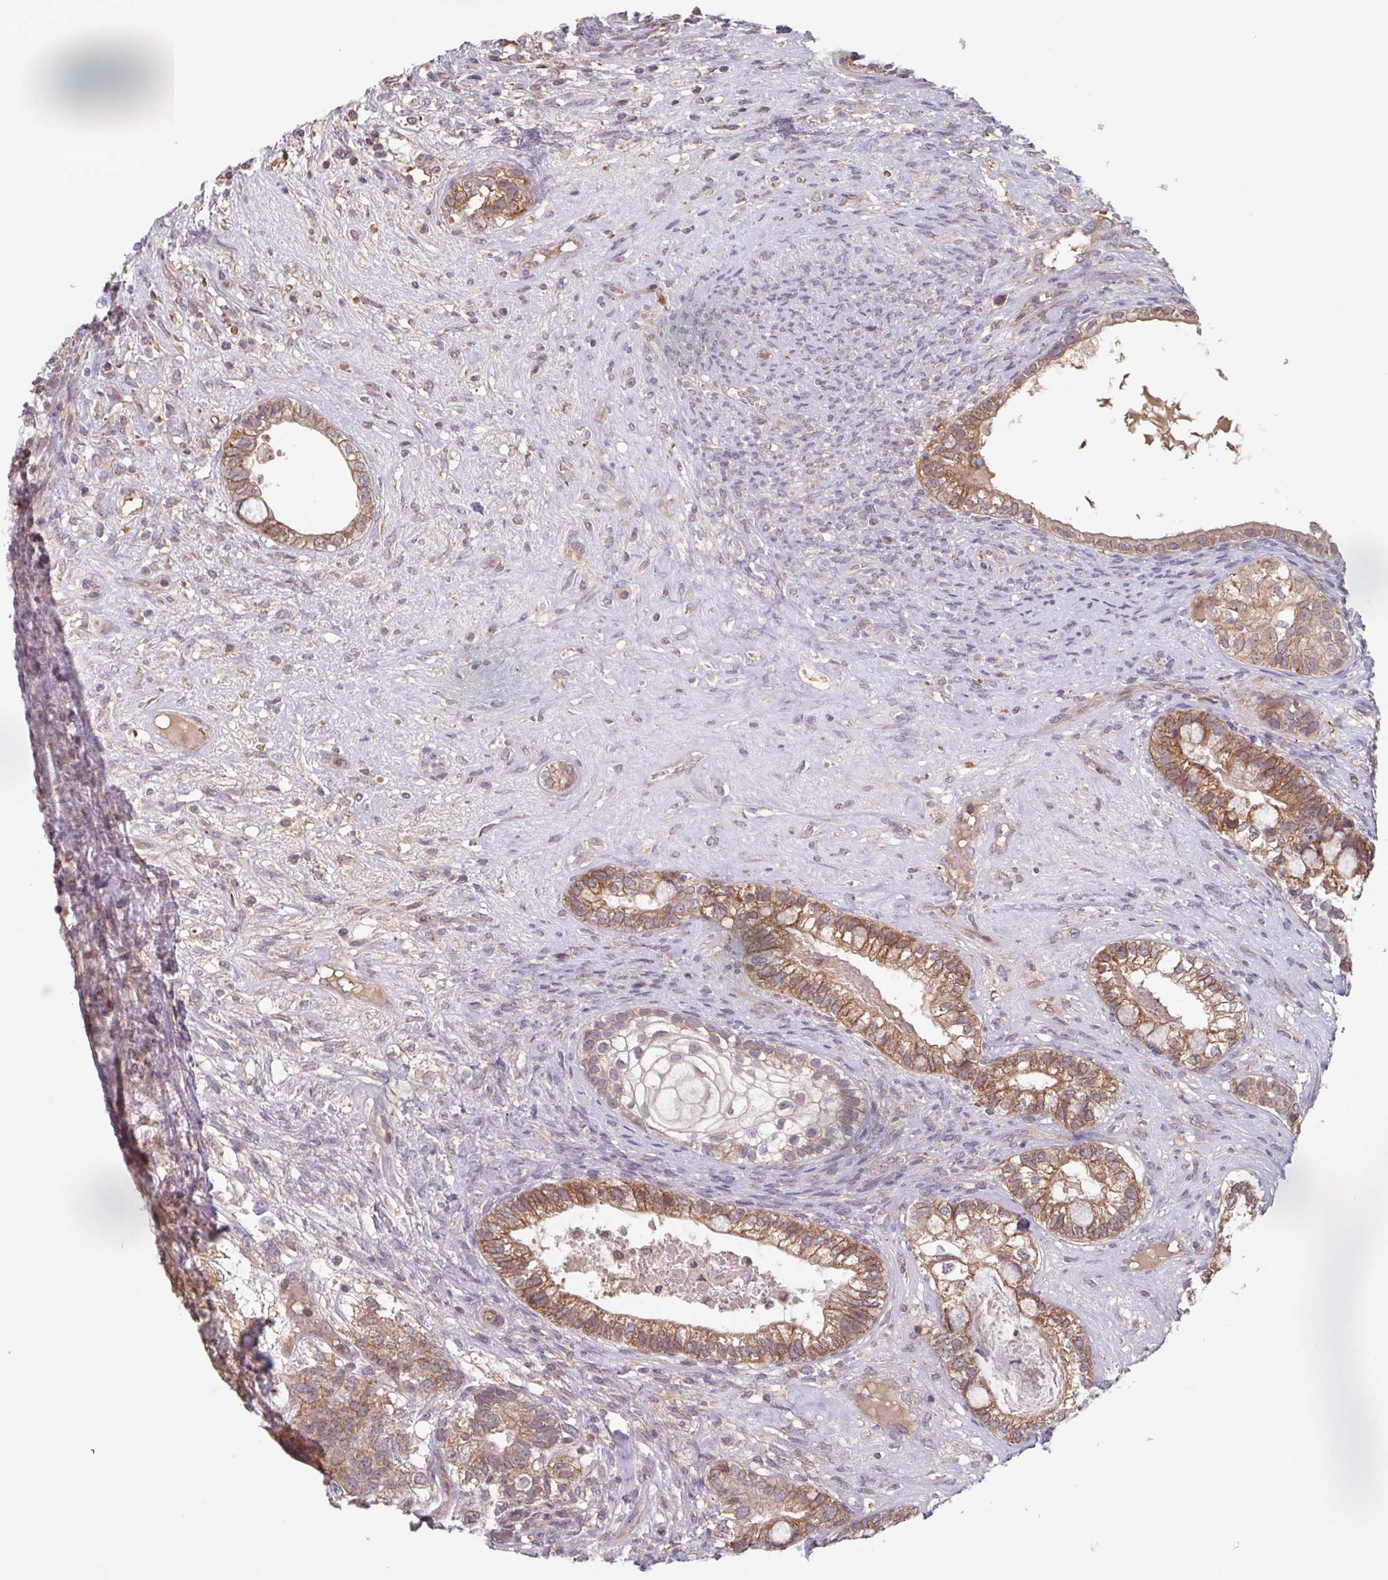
{"staining": {"intensity": "moderate", "quantity": ">75%", "location": "cytoplasmic/membranous"}, "tissue": "testis cancer", "cell_type": "Tumor cells", "image_type": "cancer", "snomed": [{"axis": "morphology", "description": "Seminoma, NOS"}, {"axis": "morphology", "description": "Carcinoma, Embryonal, NOS"}, {"axis": "topography", "description": "Testis"}], "caption": "Brown immunohistochemical staining in testis cancer shows moderate cytoplasmic/membranous positivity in about >75% of tumor cells.", "gene": "SURF1", "patient": {"sex": "male", "age": 41}}